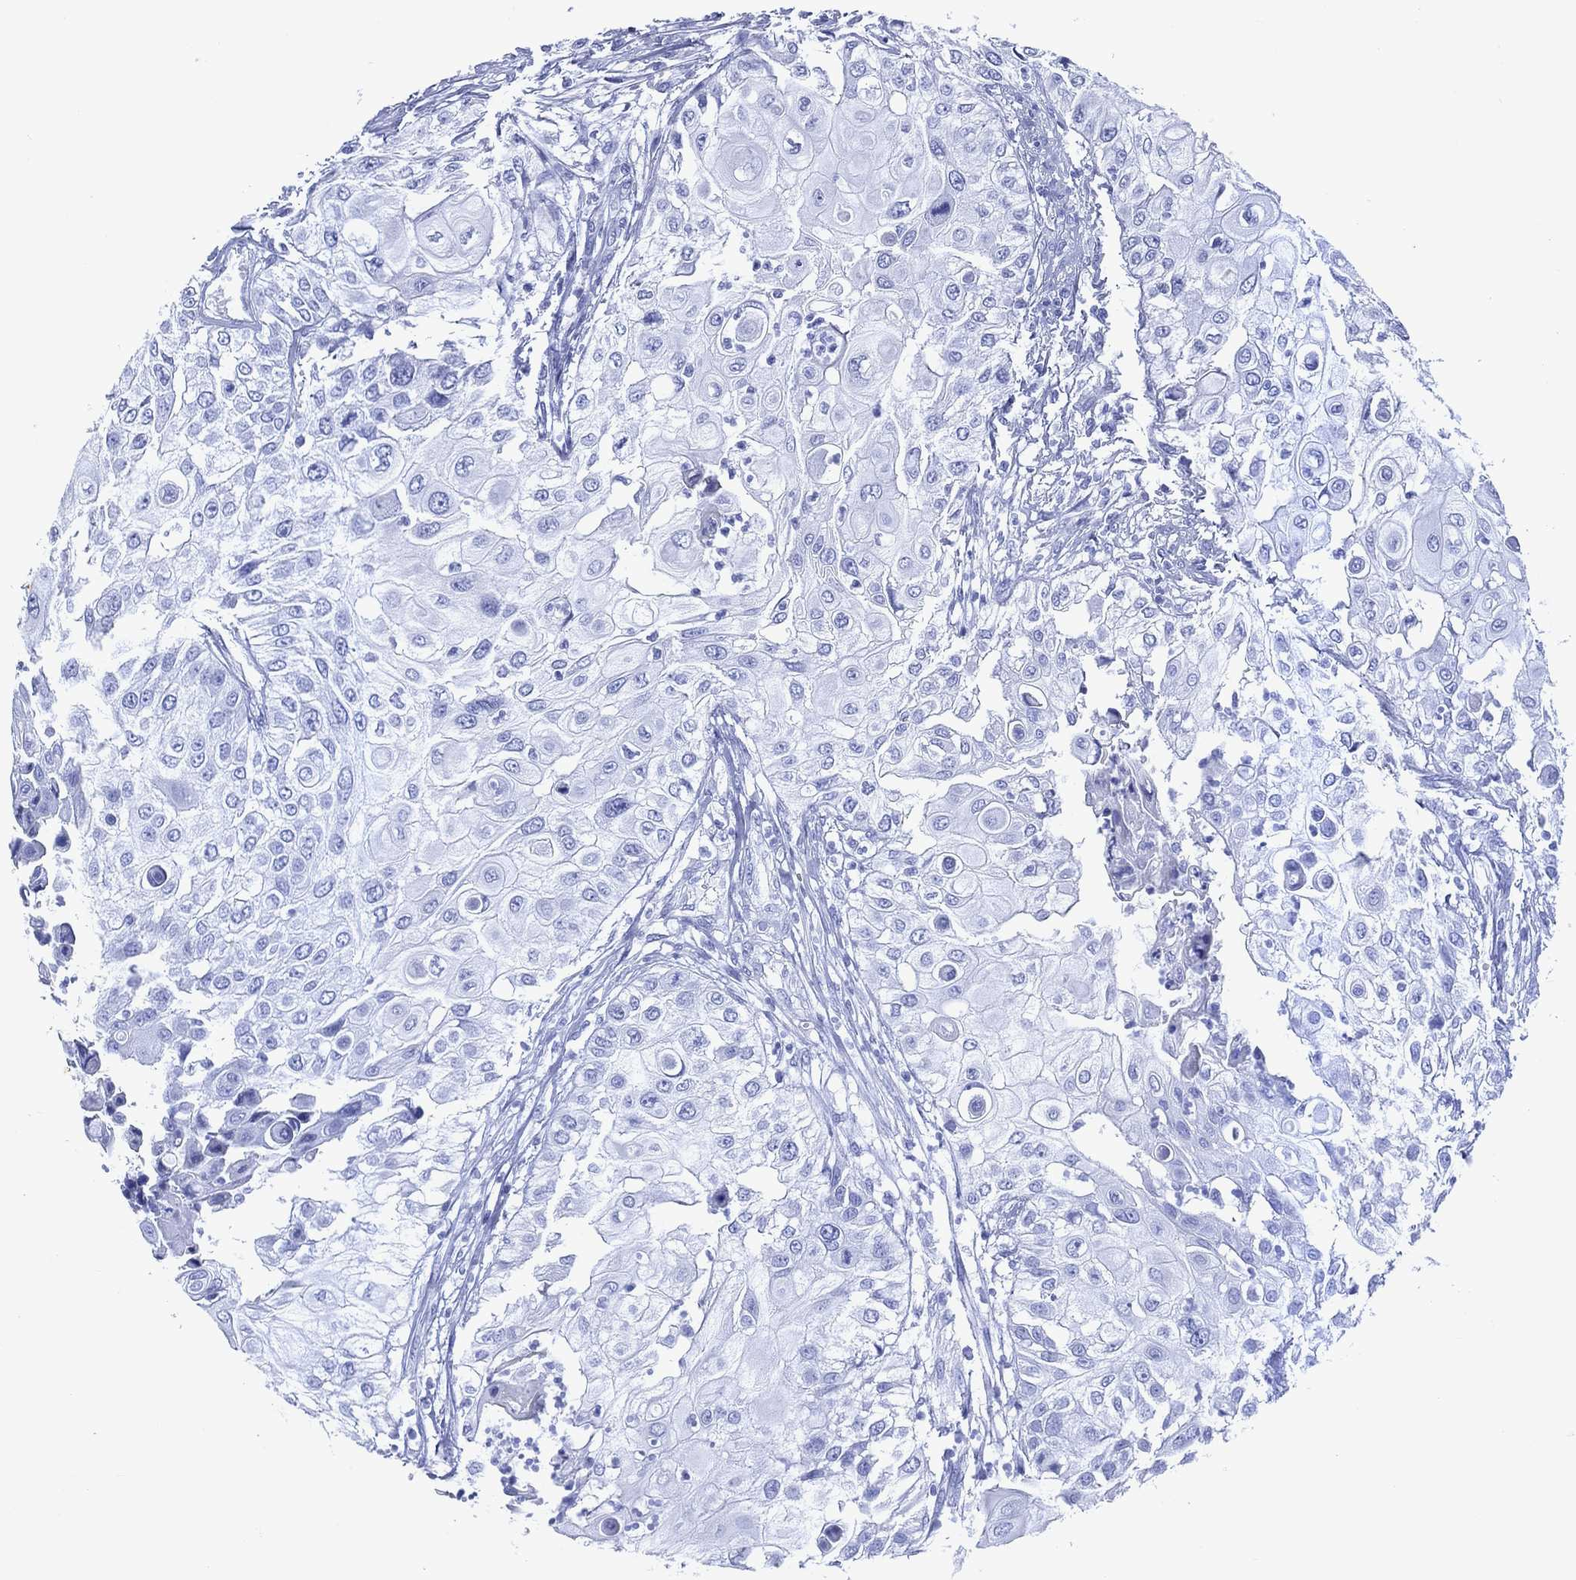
{"staining": {"intensity": "negative", "quantity": "none", "location": "none"}, "tissue": "urothelial cancer", "cell_type": "Tumor cells", "image_type": "cancer", "snomed": [{"axis": "morphology", "description": "Urothelial carcinoma, High grade"}, {"axis": "topography", "description": "Urinary bladder"}], "caption": "This is an IHC image of human urothelial carcinoma (high-grade). There is no staining in tumor cells.", "gene": "MTAP", "patient": {"sex": "female", "age": 79}}